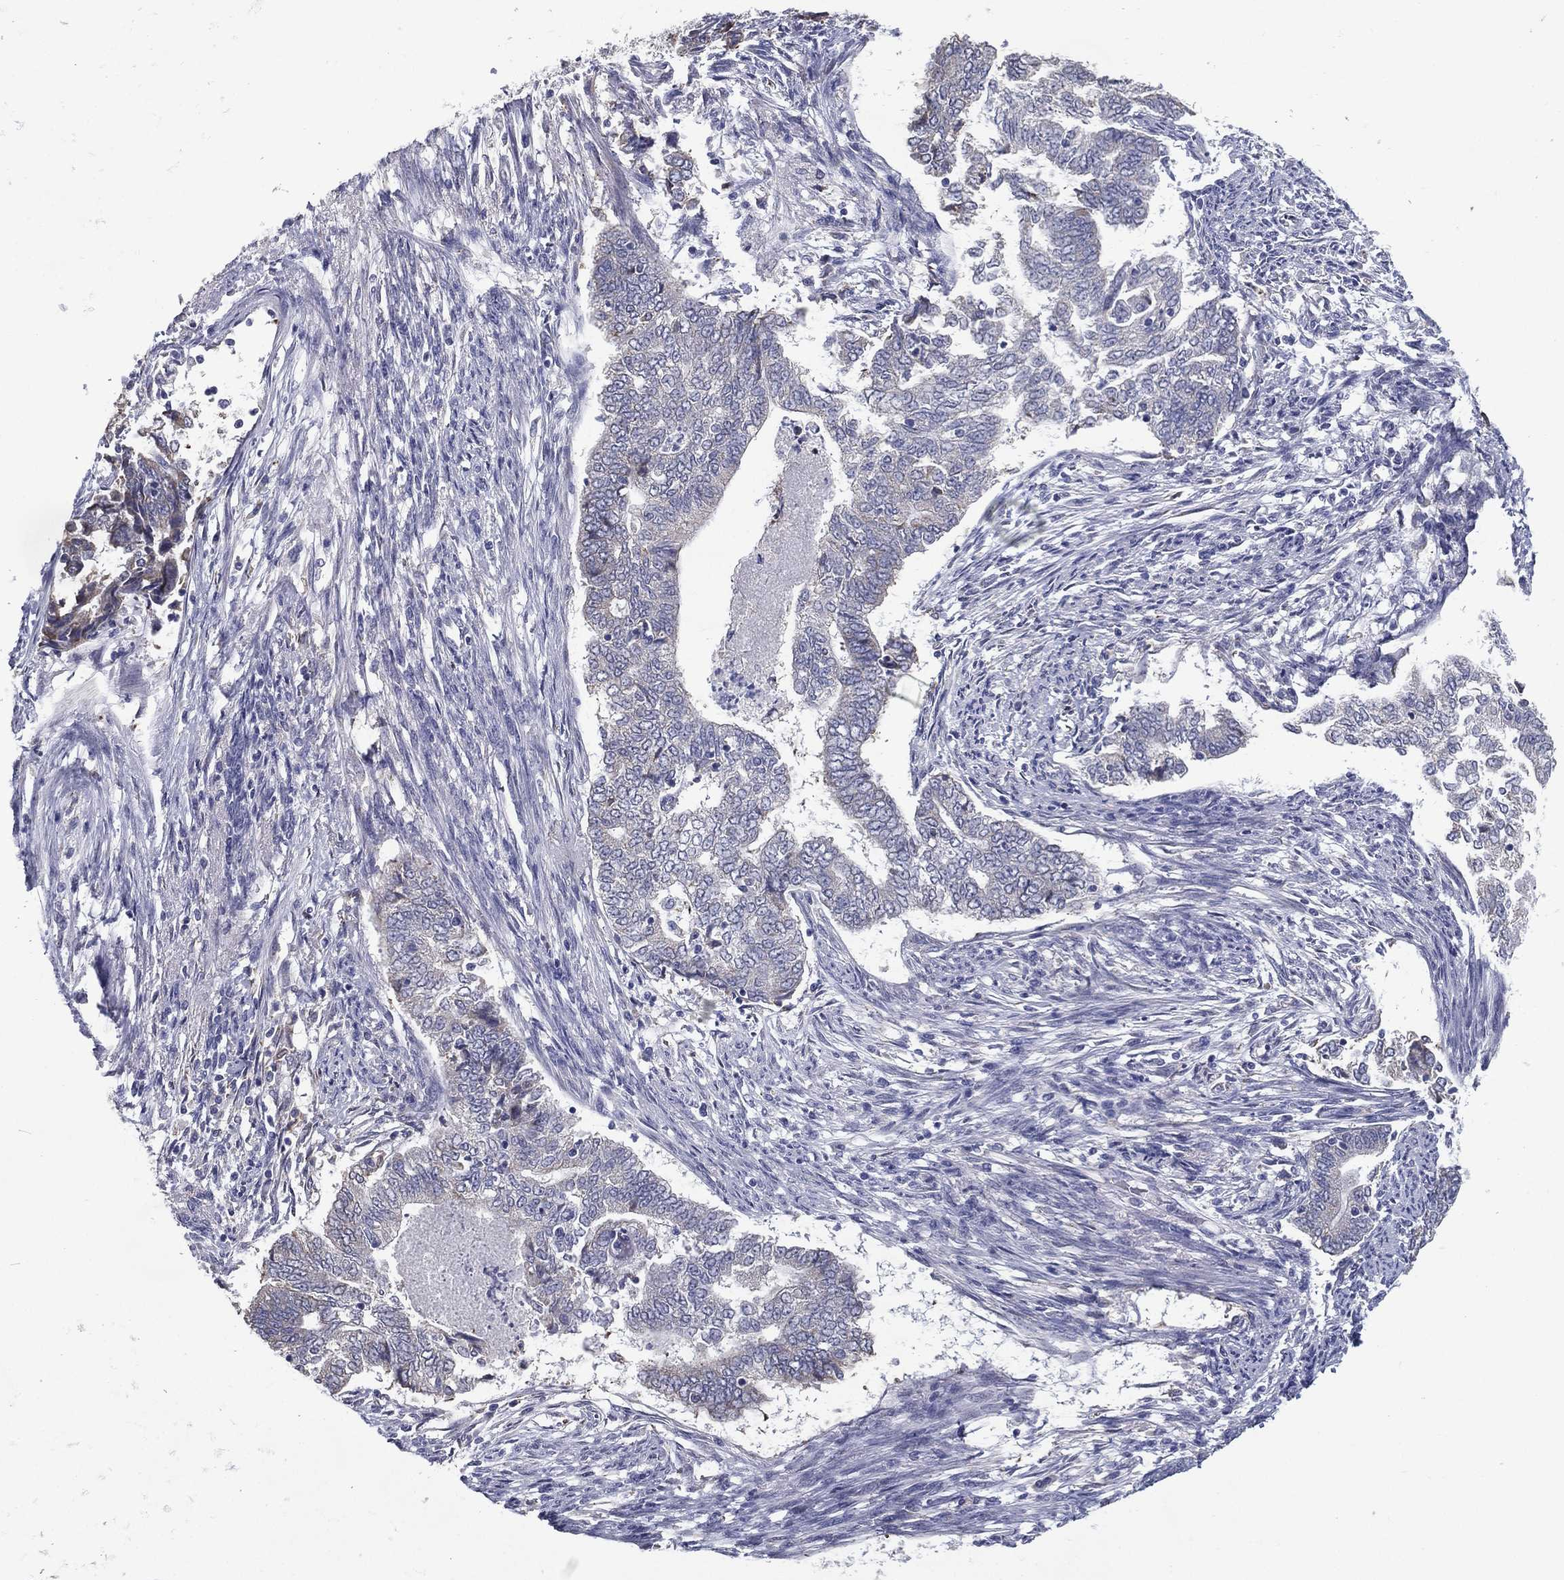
{"staining": {"intensity": "negative", "quantity": "none", "location": "none"}, "tissue": "endometrial cancer", "cell_type": "Tumor cells", "image_type": "cancer", "snomed": [{"axis": "morphology", "description": "Adenocarcinoma, NOS"}, {"axis": "topography", "description": "Endometrium"}], "caption": "A histopathology image of human adenocarcinoma (endometrial) is negative for staining in tumor cells. Nuclei are stained in blue.", "gene": "C19orf18", "patient": {"sex": "female", "age": 65}}